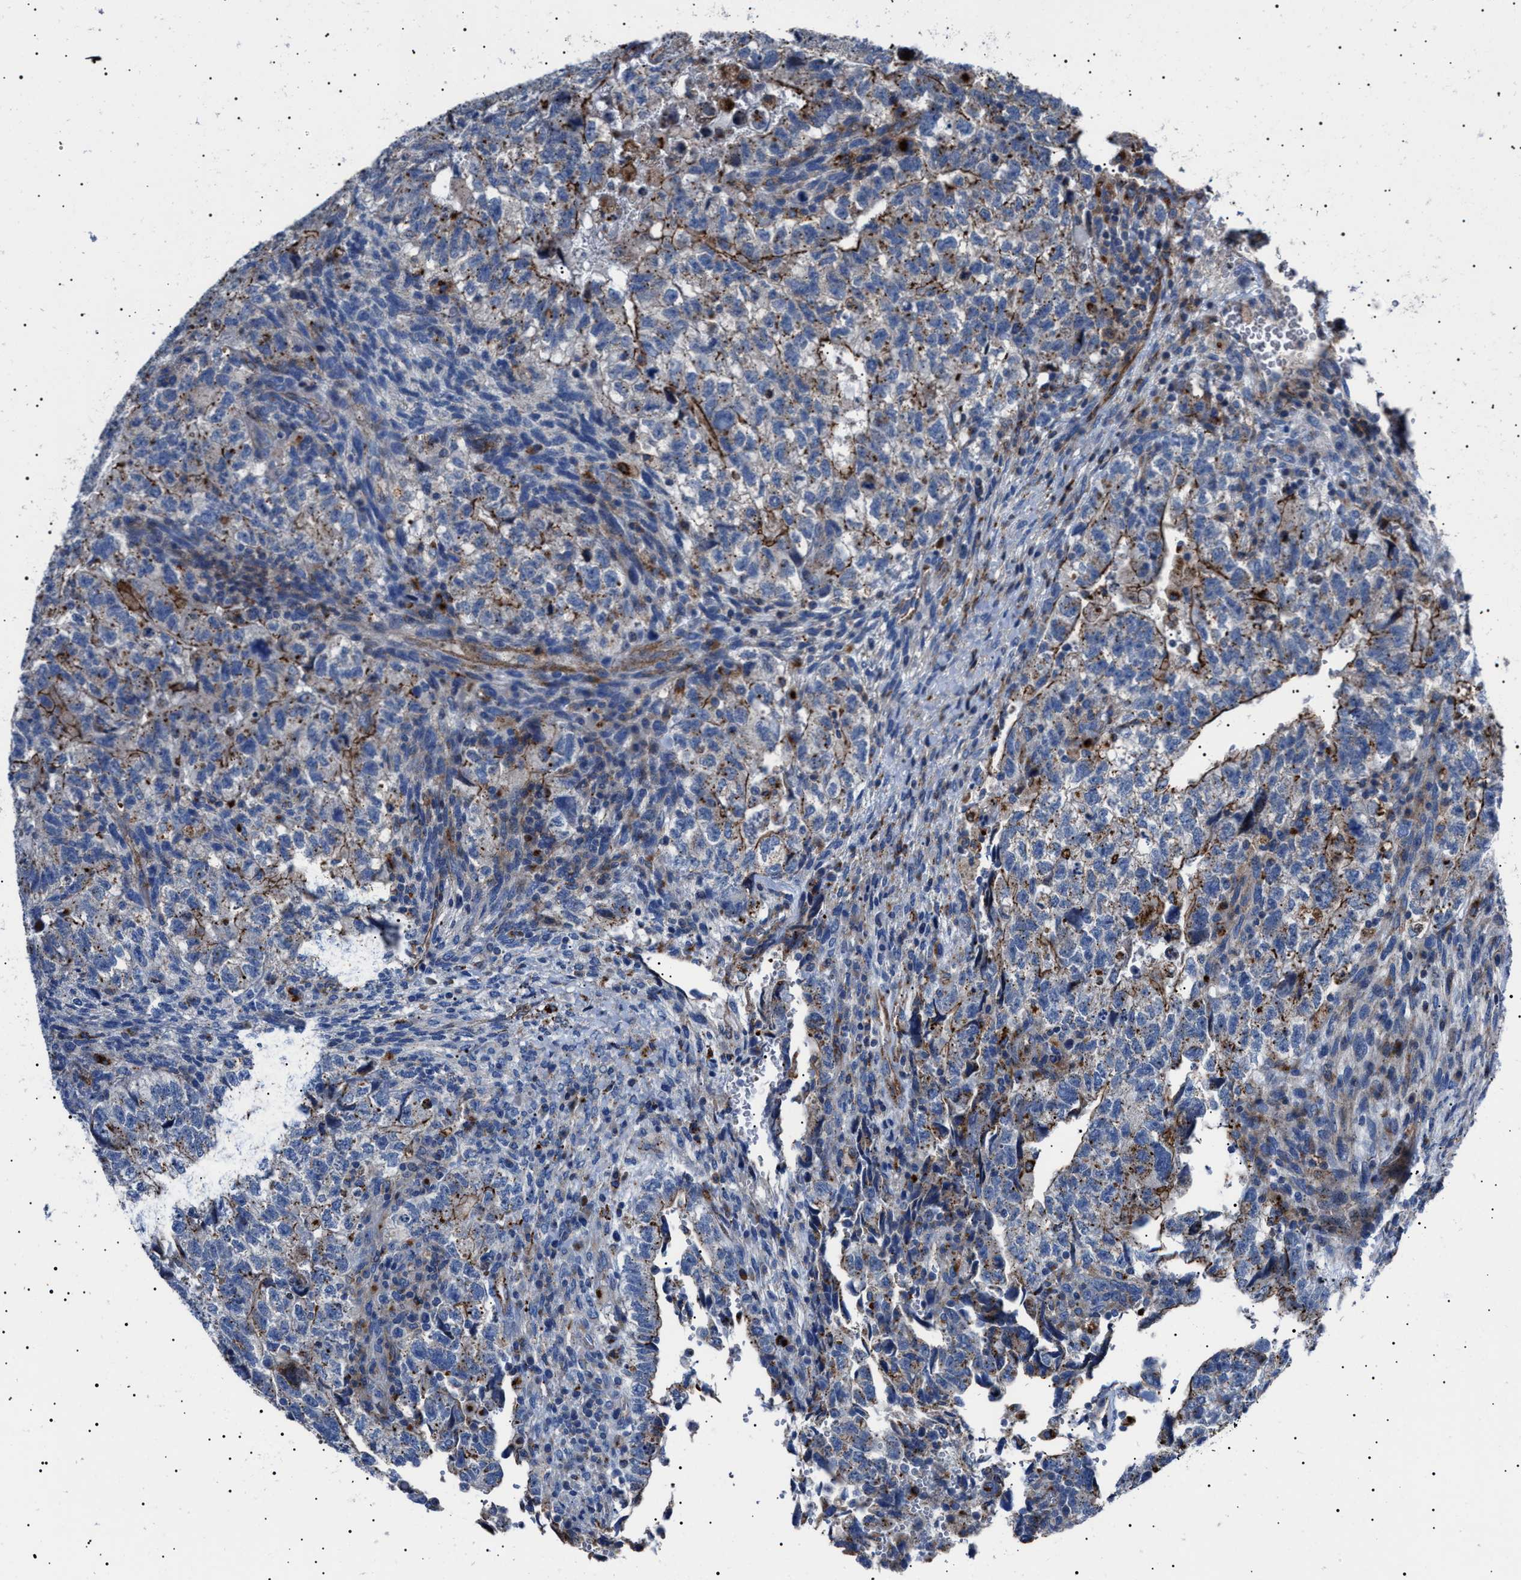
{"staining": {"intensity": "strong", "quantity": "25%-75%", "location": "cytoplasmic/membranous"}, "tissue": "testis cancer", "cell_type": "Tumor cells", "image_type": "cancer", "snomed": [{"axis": "morphology", "description": "Carcinoma, Embryonal, NOS"}, {"axis": "topography", "description": "Testis"}], "caption": "Brown immunohistochemical staining in testis cancer reveals strong cytoplasmic/membranous staining in about 25%-75% of tumor cells. (DAB (3,3'-diaminobenzidine) = brown stain, brightfield microscopy at high magnification).", "gene": "NEU1", "patient": {"sex": "male", "age": 36}}